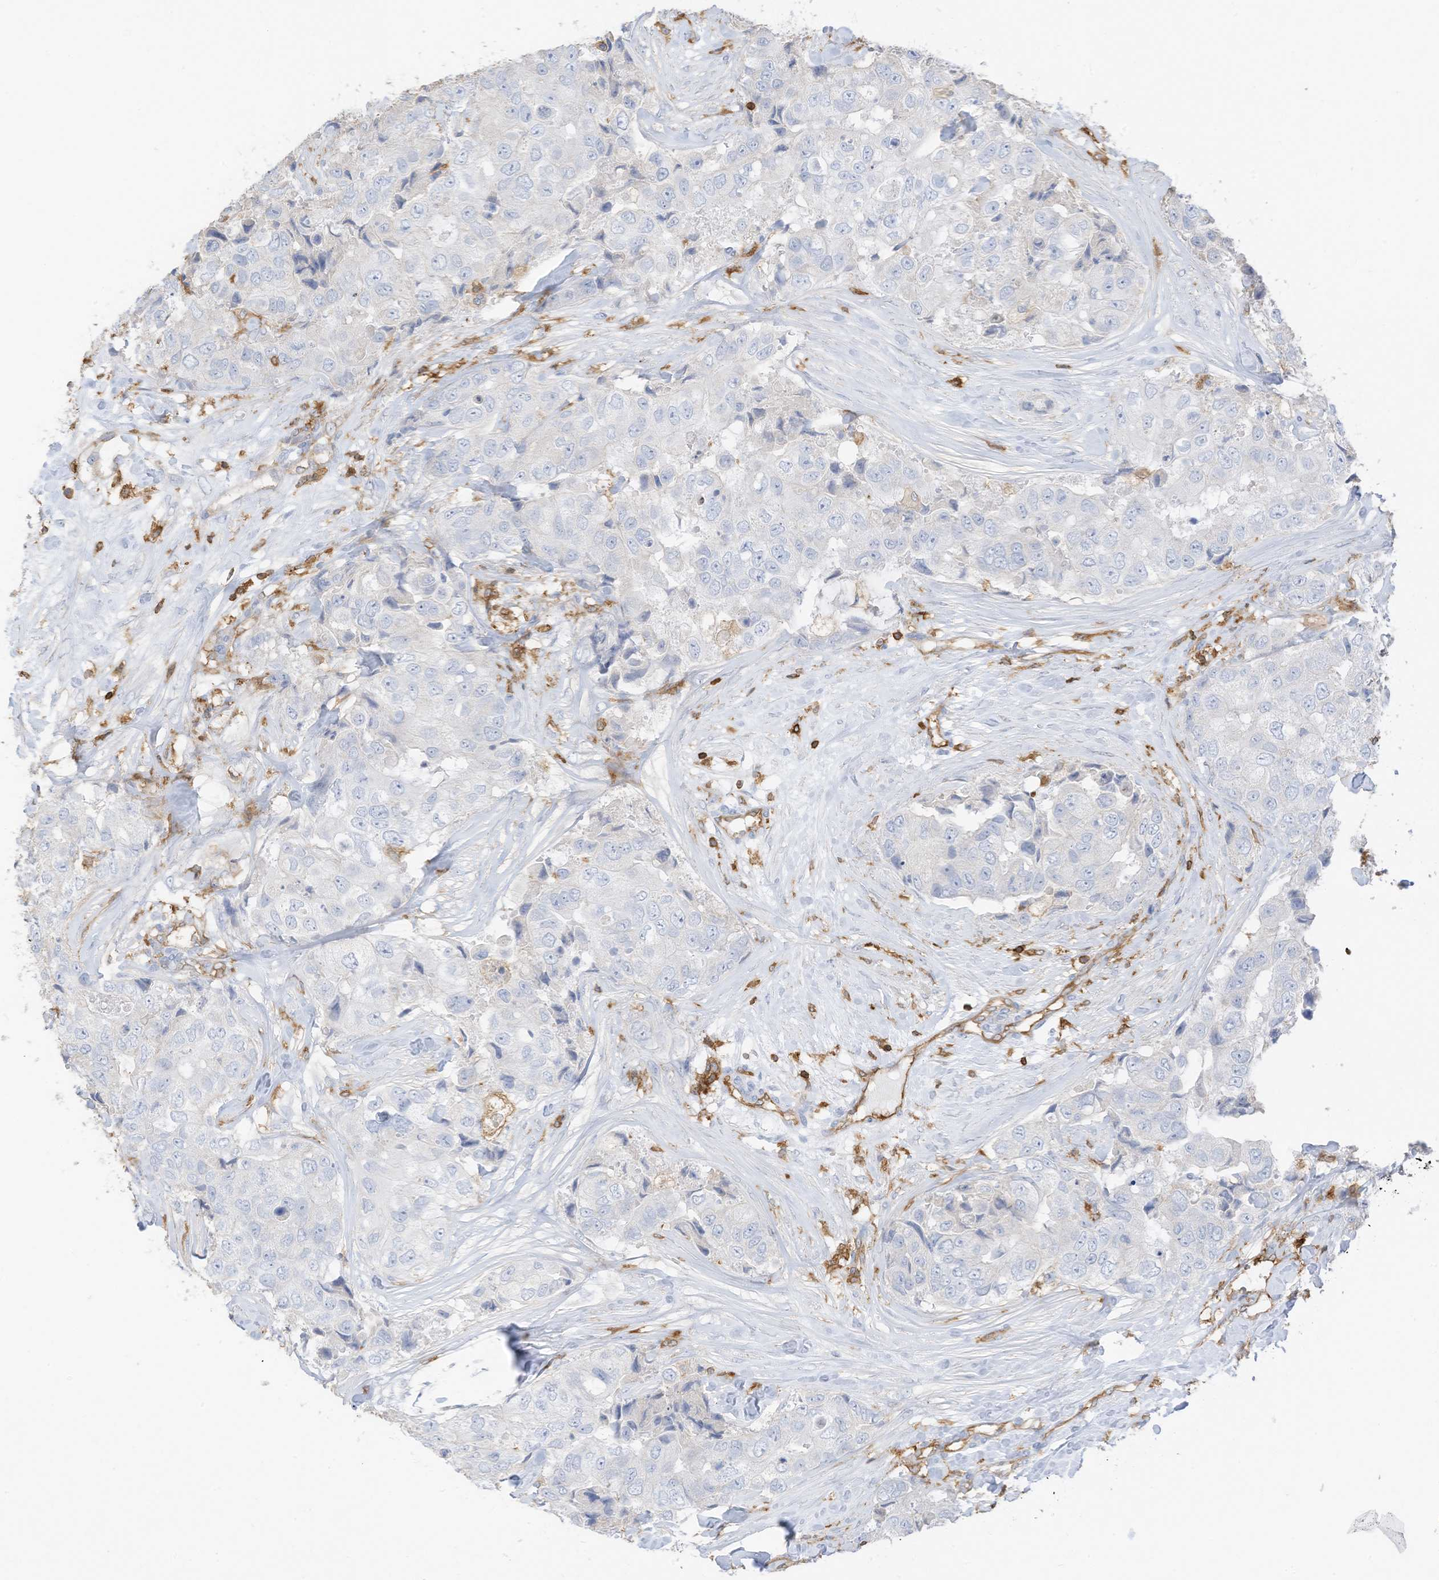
{"staining": {"intensity": "negative", "quantity": "none", "location": "none"}, "tissue": "breast cancer", "cell_type": "Tumor cells", "image_type": "cancer", "snomed": [{"axis": "morphology", "description": "Duct carcinoma"}, {"axis": "topography", "description": "Breast"}], "caption": "This is a micrograph of immunohistochemistry (IHC) staining of intraductal carcinoma (breast), which shows no positivity in tumor cells.", "gene": "ARHGAP25", "patient": {"sex": "female", "age": 62}}